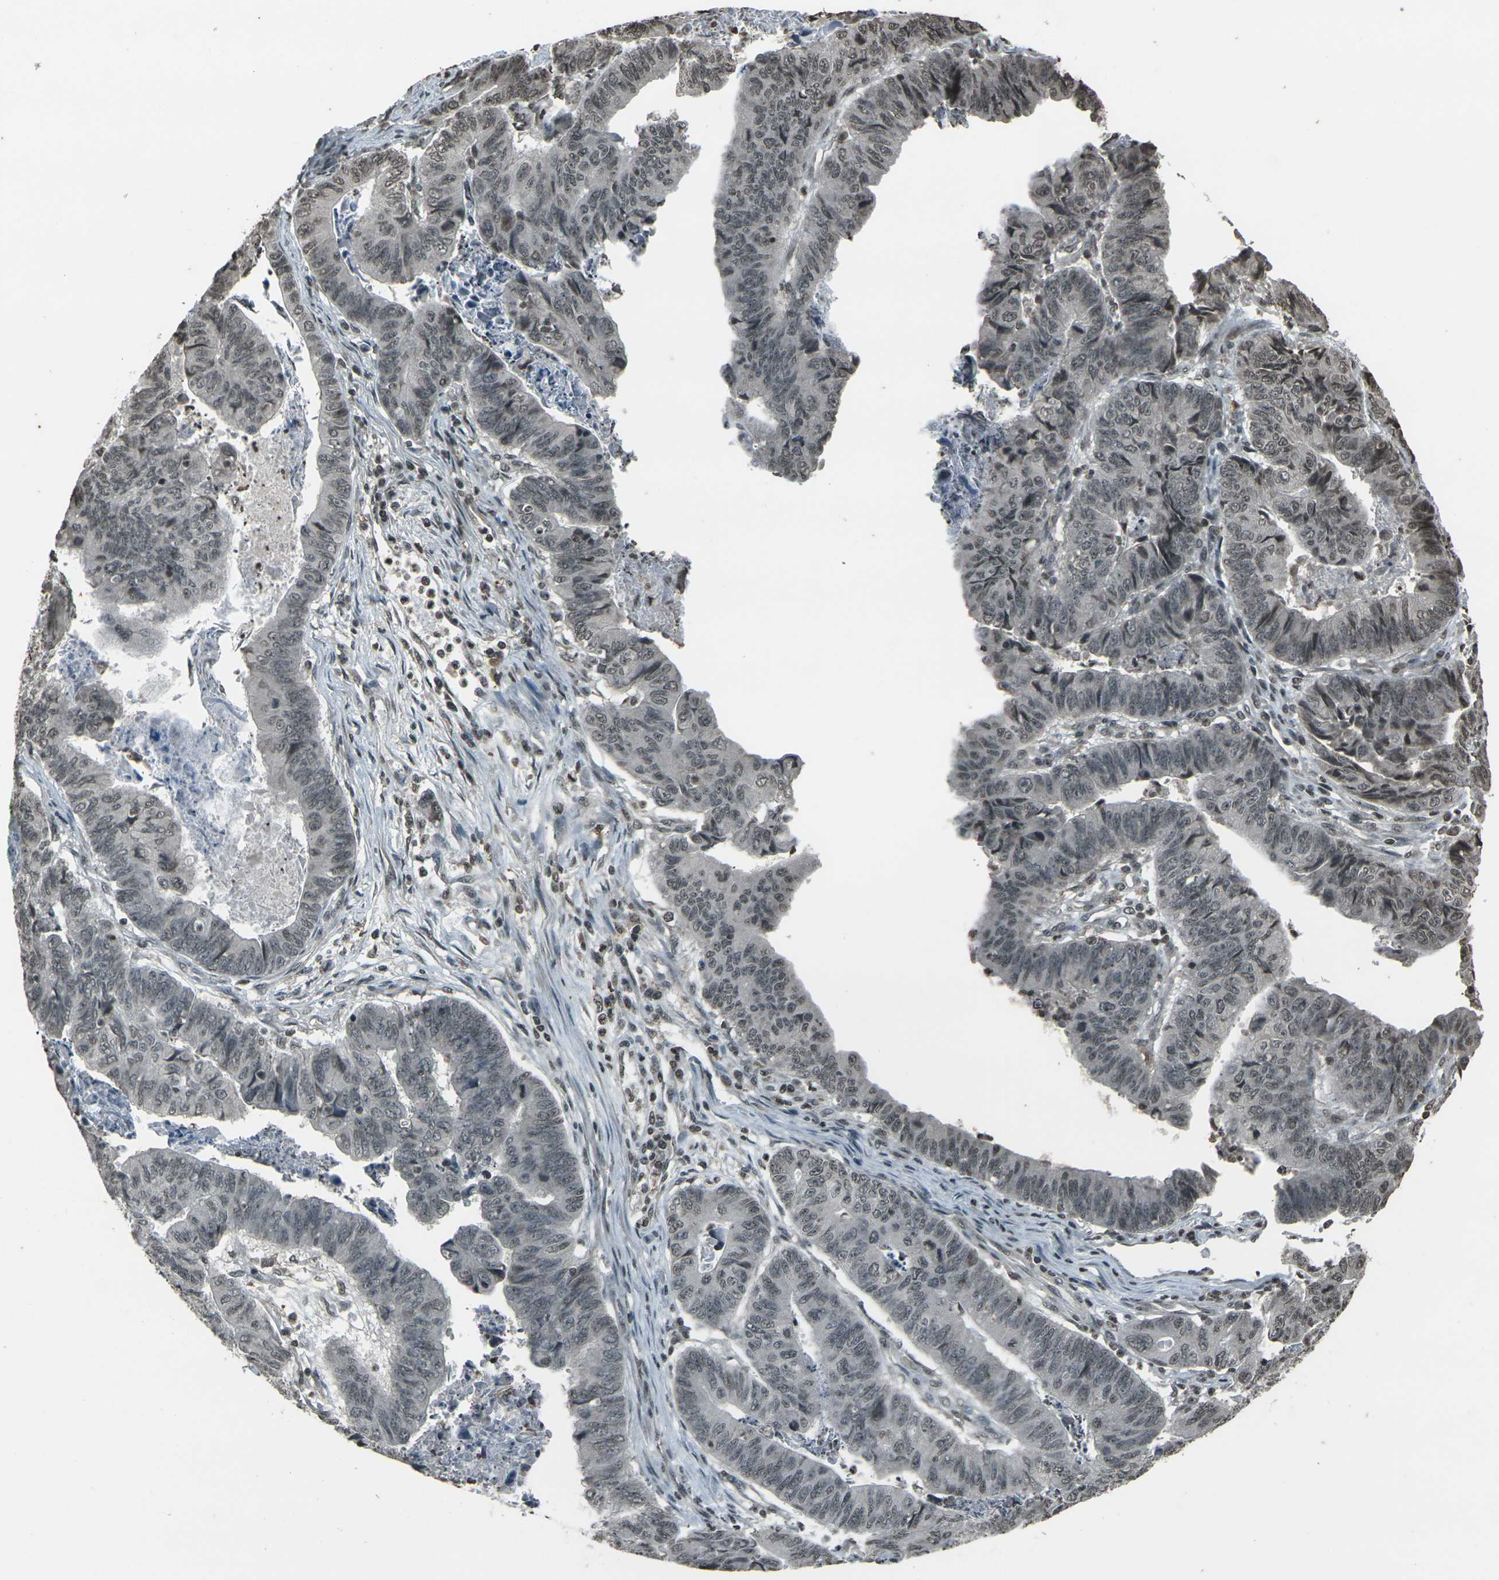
{"staining": {"intensity": "weak", "quantity": "<25%", "location": "nuclear"}, "tissue": "stomach cancer", "cell_type": "Tumor cells", "image_type": "cancer", "snomed": [{"axis": "morphology", "description": "Adenocarcinoma, NOS"}, {"axis": "topography", "description": "Stomach, lower"}], "caption": "Immunohistochemistry (IHC) micrograph of neoplastic tissue: adenocarcinoma (stomach) stained with DAB demonstrates no significant protein staining in tumor cells.", "gene": "PRPF8", "patient": {"sex": "male", "age": 77}}